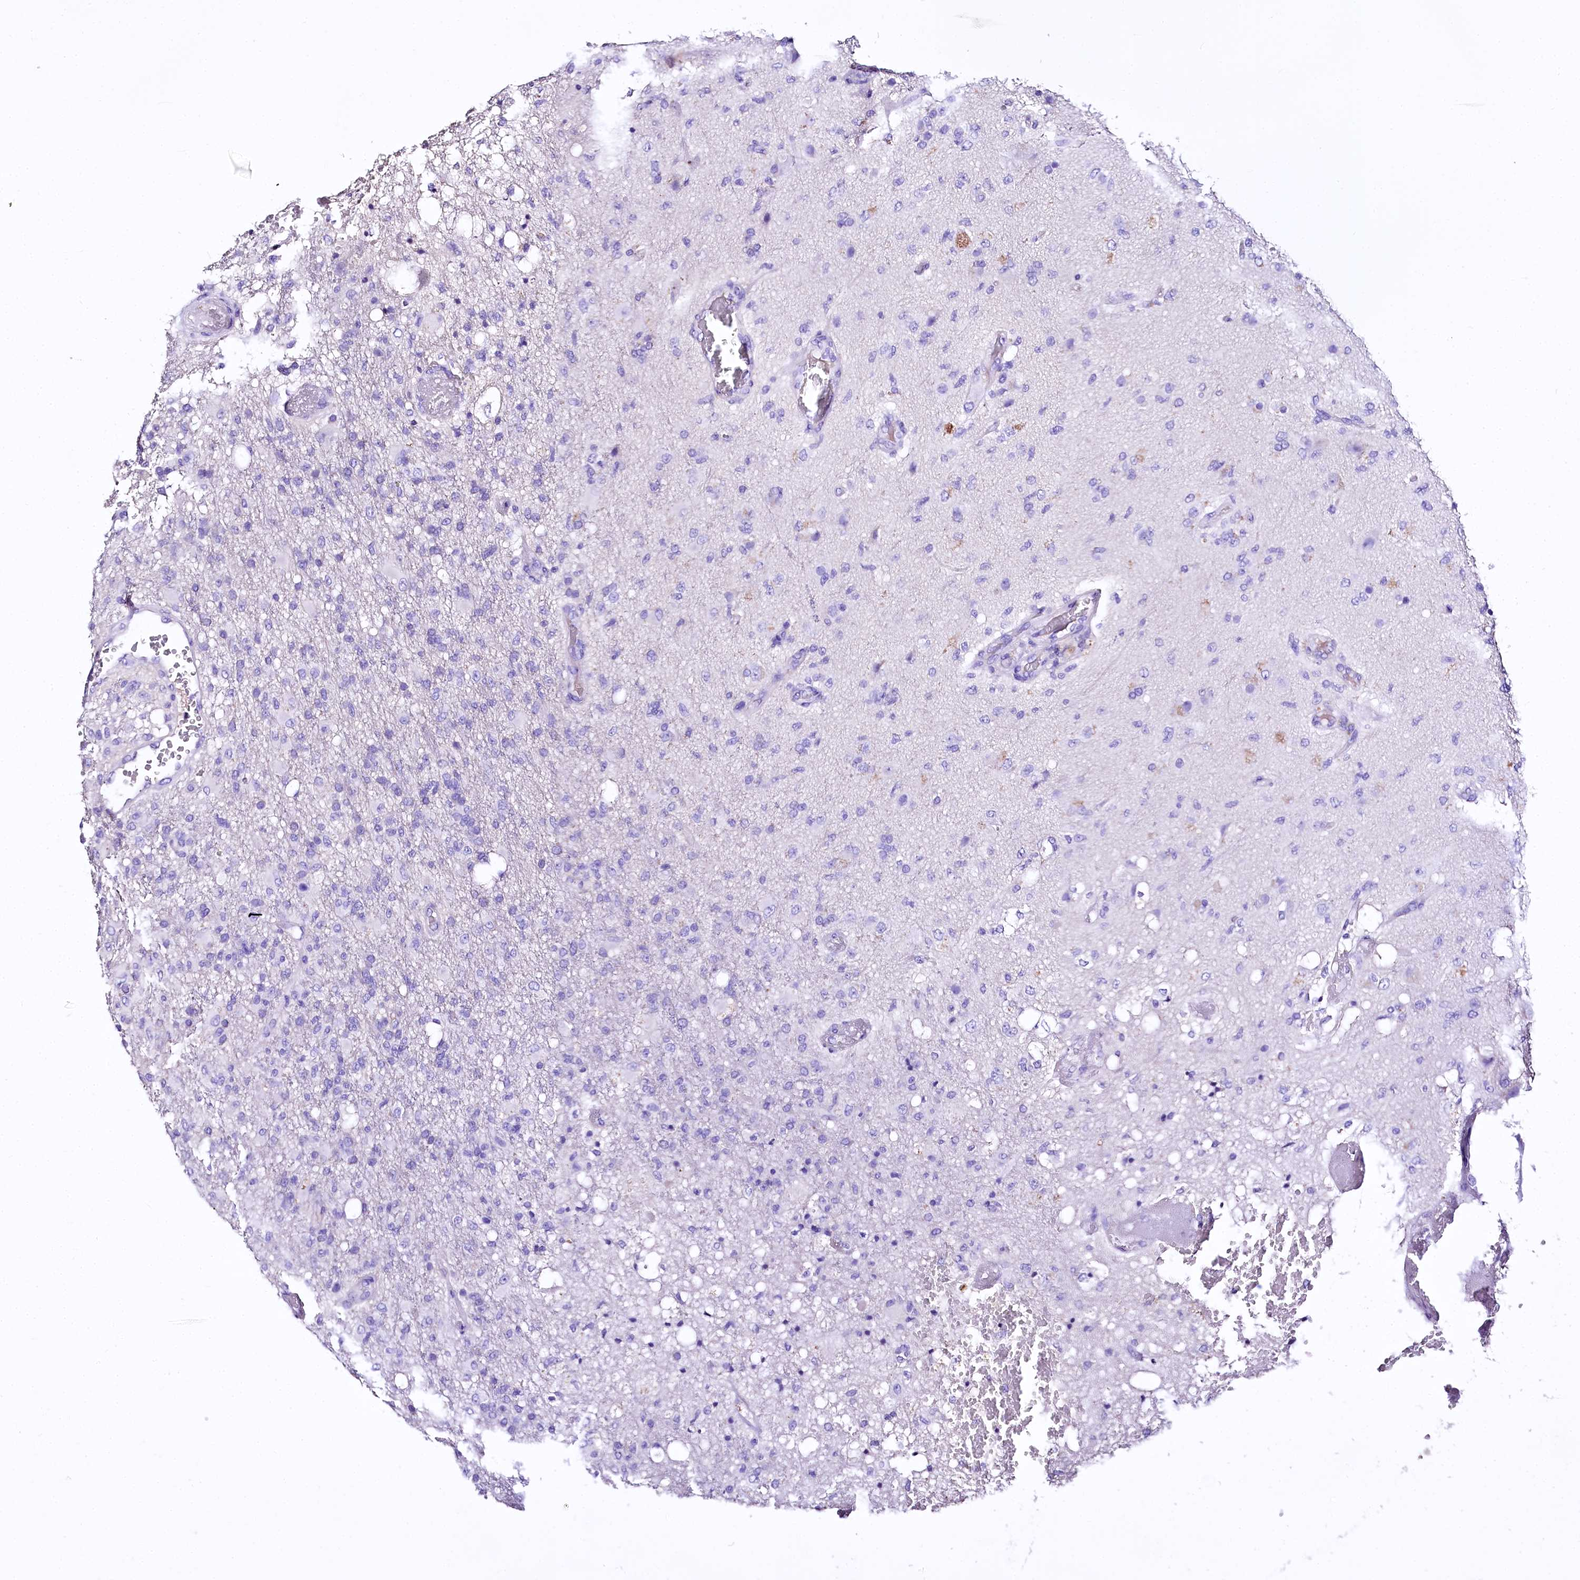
{"staining": {"intensity": "negative", "quantity": "none", "location": "none"}, "tissue": "glioma", "cell_type": "Tumor cells", "image_type": "cancer", "snomed": [{"axis": "morphology", "description": "Glioma, malignant, High grade"}, {"axis": "topography", "description": "Brain"}], "caption": "High magnification brightfield microscopy of malignant glioma (high-grade) stained with DAB (3,3'-diaminobenzidine) (brown) and counterstained with hematoxylin (blue): tumor cells show no significant positivity. Brightfield microscopy of IHC stained with DAB (3,3'-diaminobenzidine) (brown) and hematoxylin (blue), captured at high magnification.", "gene": "A2ML1", "patient": {"sex": "female", "age": 74}}